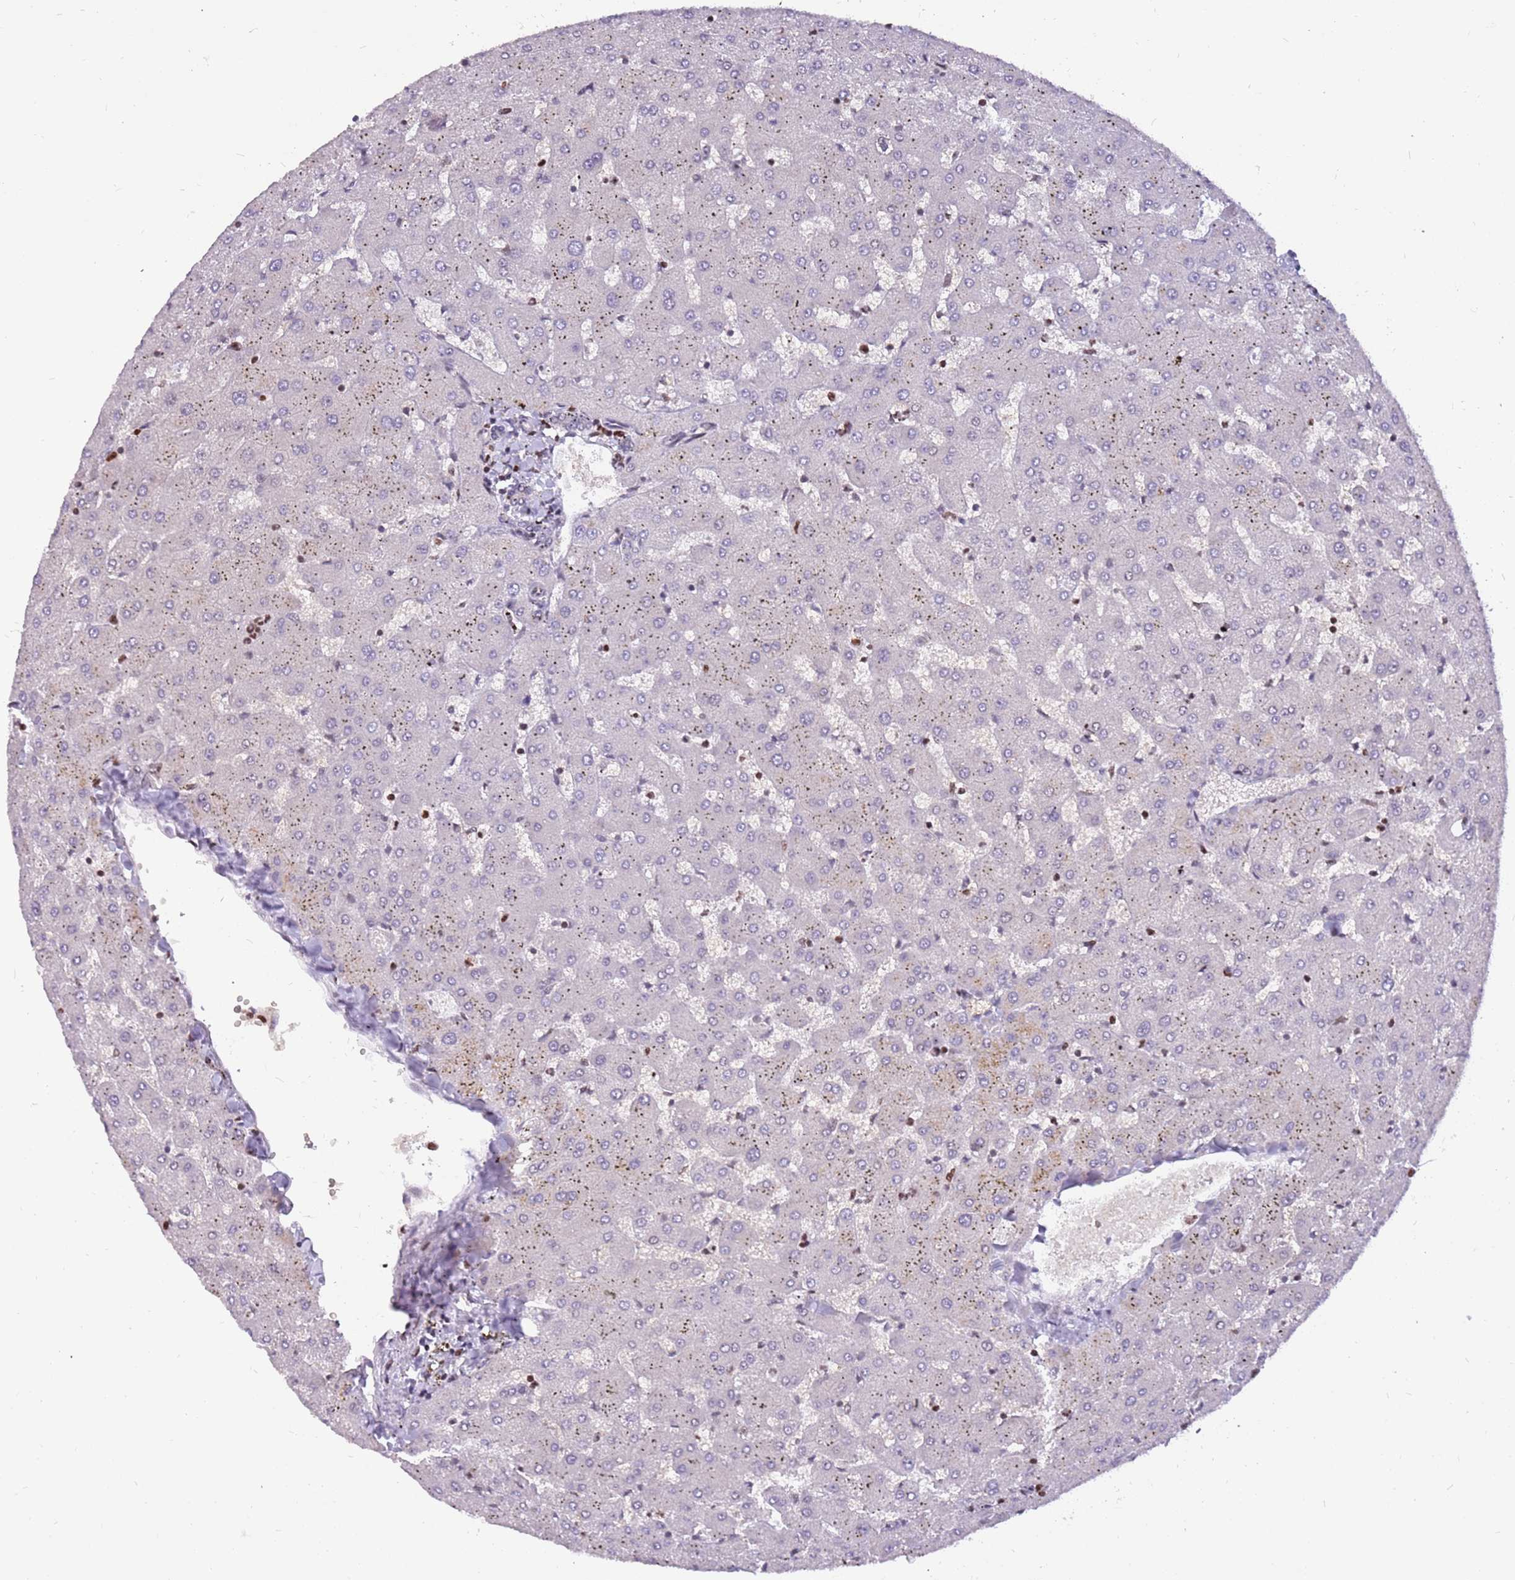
{"staining": {"intensity": "negative", "quantity": "none", "location": "none"}, "tissue": "liver", "cell_type": "Cholangiocytes", "image_type": "normal", "snomed": [{"axis": "morphology", "description": "Normal tissue, NOS"}, {"axis": "topography", "description": "Liver"}], "caption": "Human liver stained for a protein using IHC demonstrates no staining in cholangiocytes.", "gene": "ARHGEF35", "patient": {"sex": "female", "age": 63}}